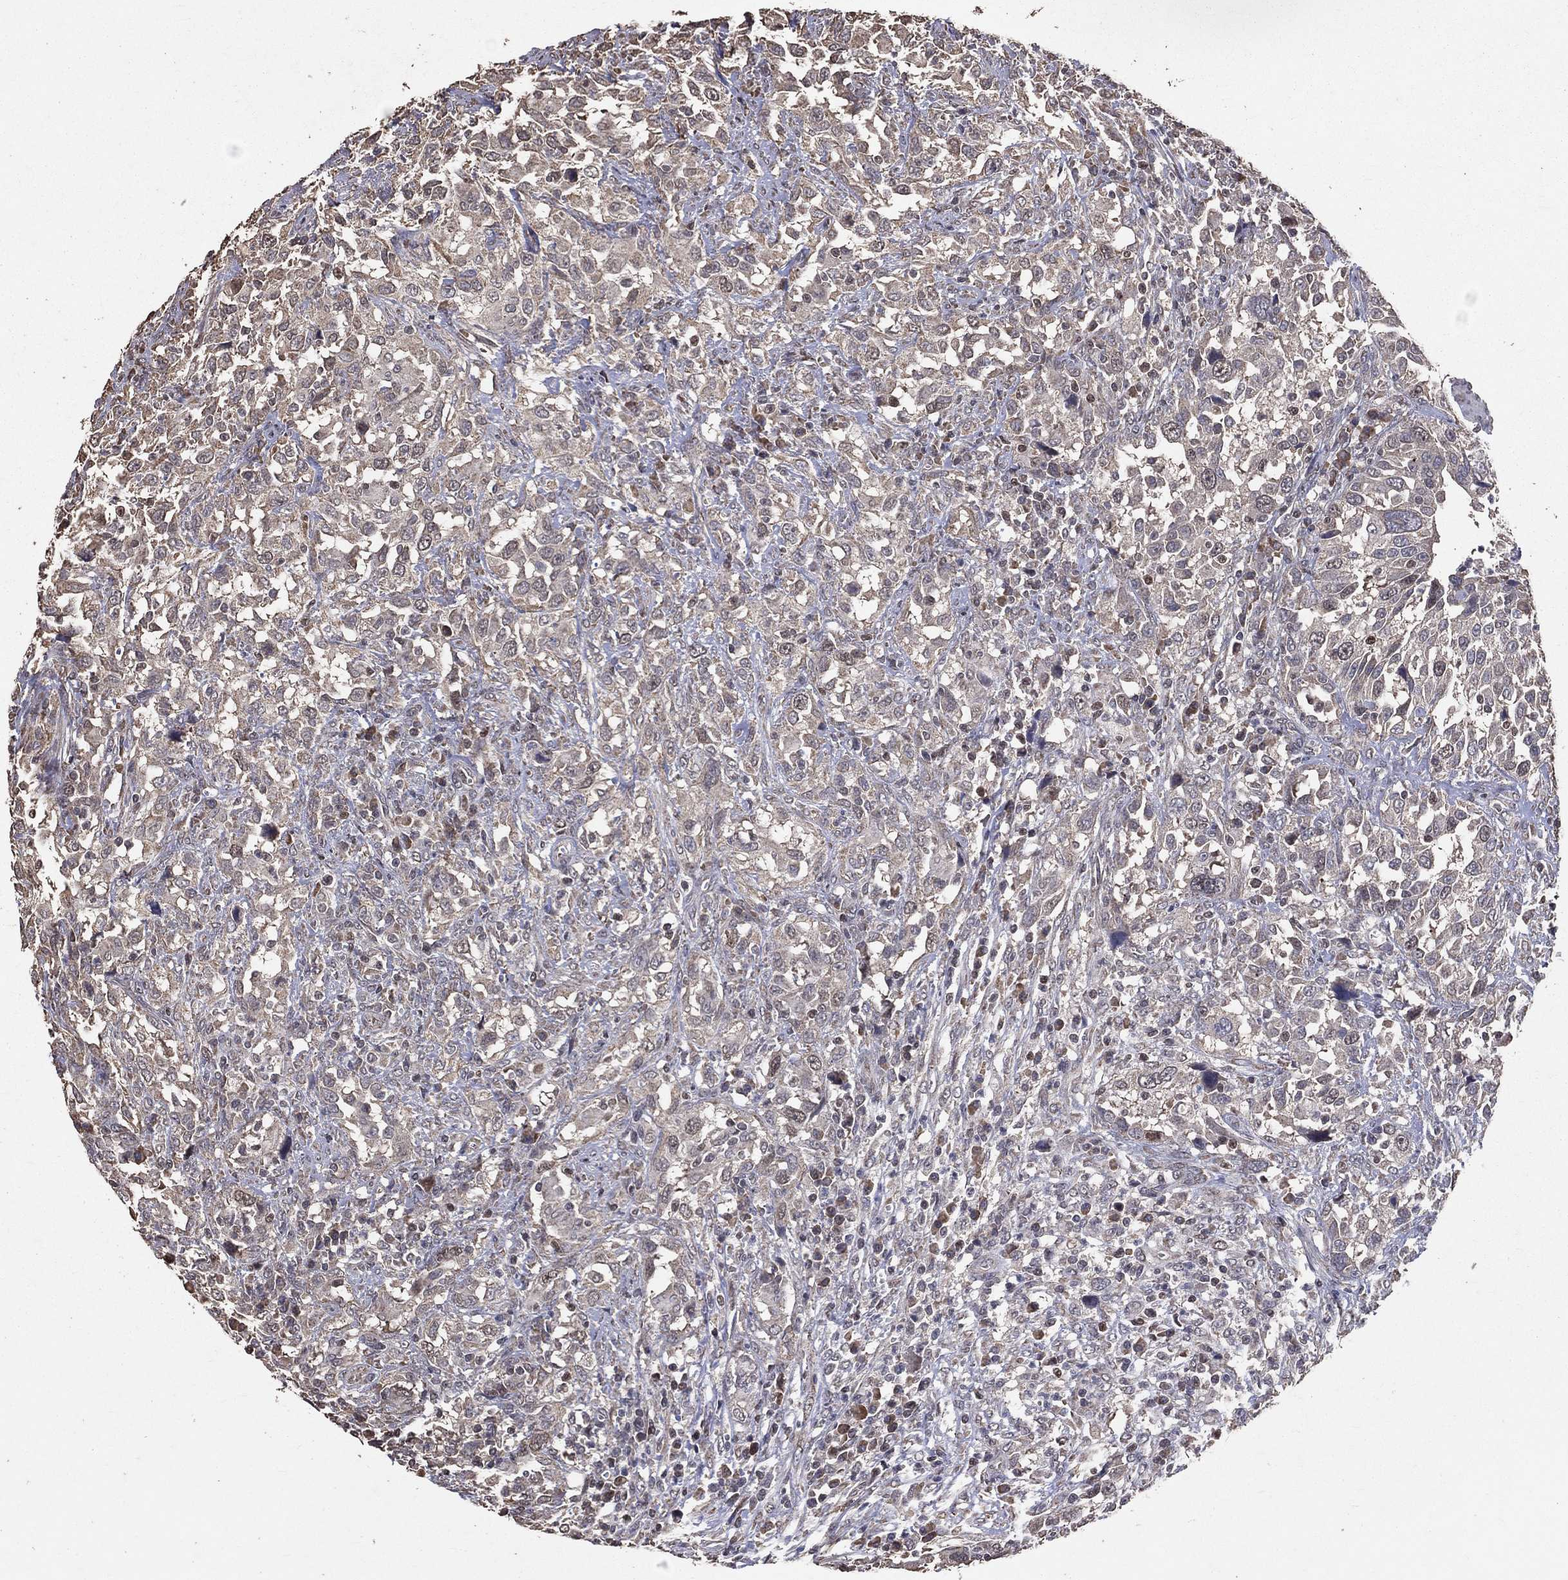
{"staining": {"intensity": "weak", "quantity": "<25%", "location": "cytoplasmic/membranous"}, "tissue": "urothelial cancer", "cell_type": "Tumor cells", "image_type": "cancer", "snomed": [{"axis": "morphology", "description": "Urothelial carcinoma, NOS"}, {"axis": "morphology", "description": "Urothelial carcinoma, High grade"}, {"axis": "topography", "description": "Urinary bladder"}], "caption": "Tumor cells are negative for protein expression in human transitional cell carcinoma.", "gene": "LY6K", "patient": {"sex": "female", "age": 64}}